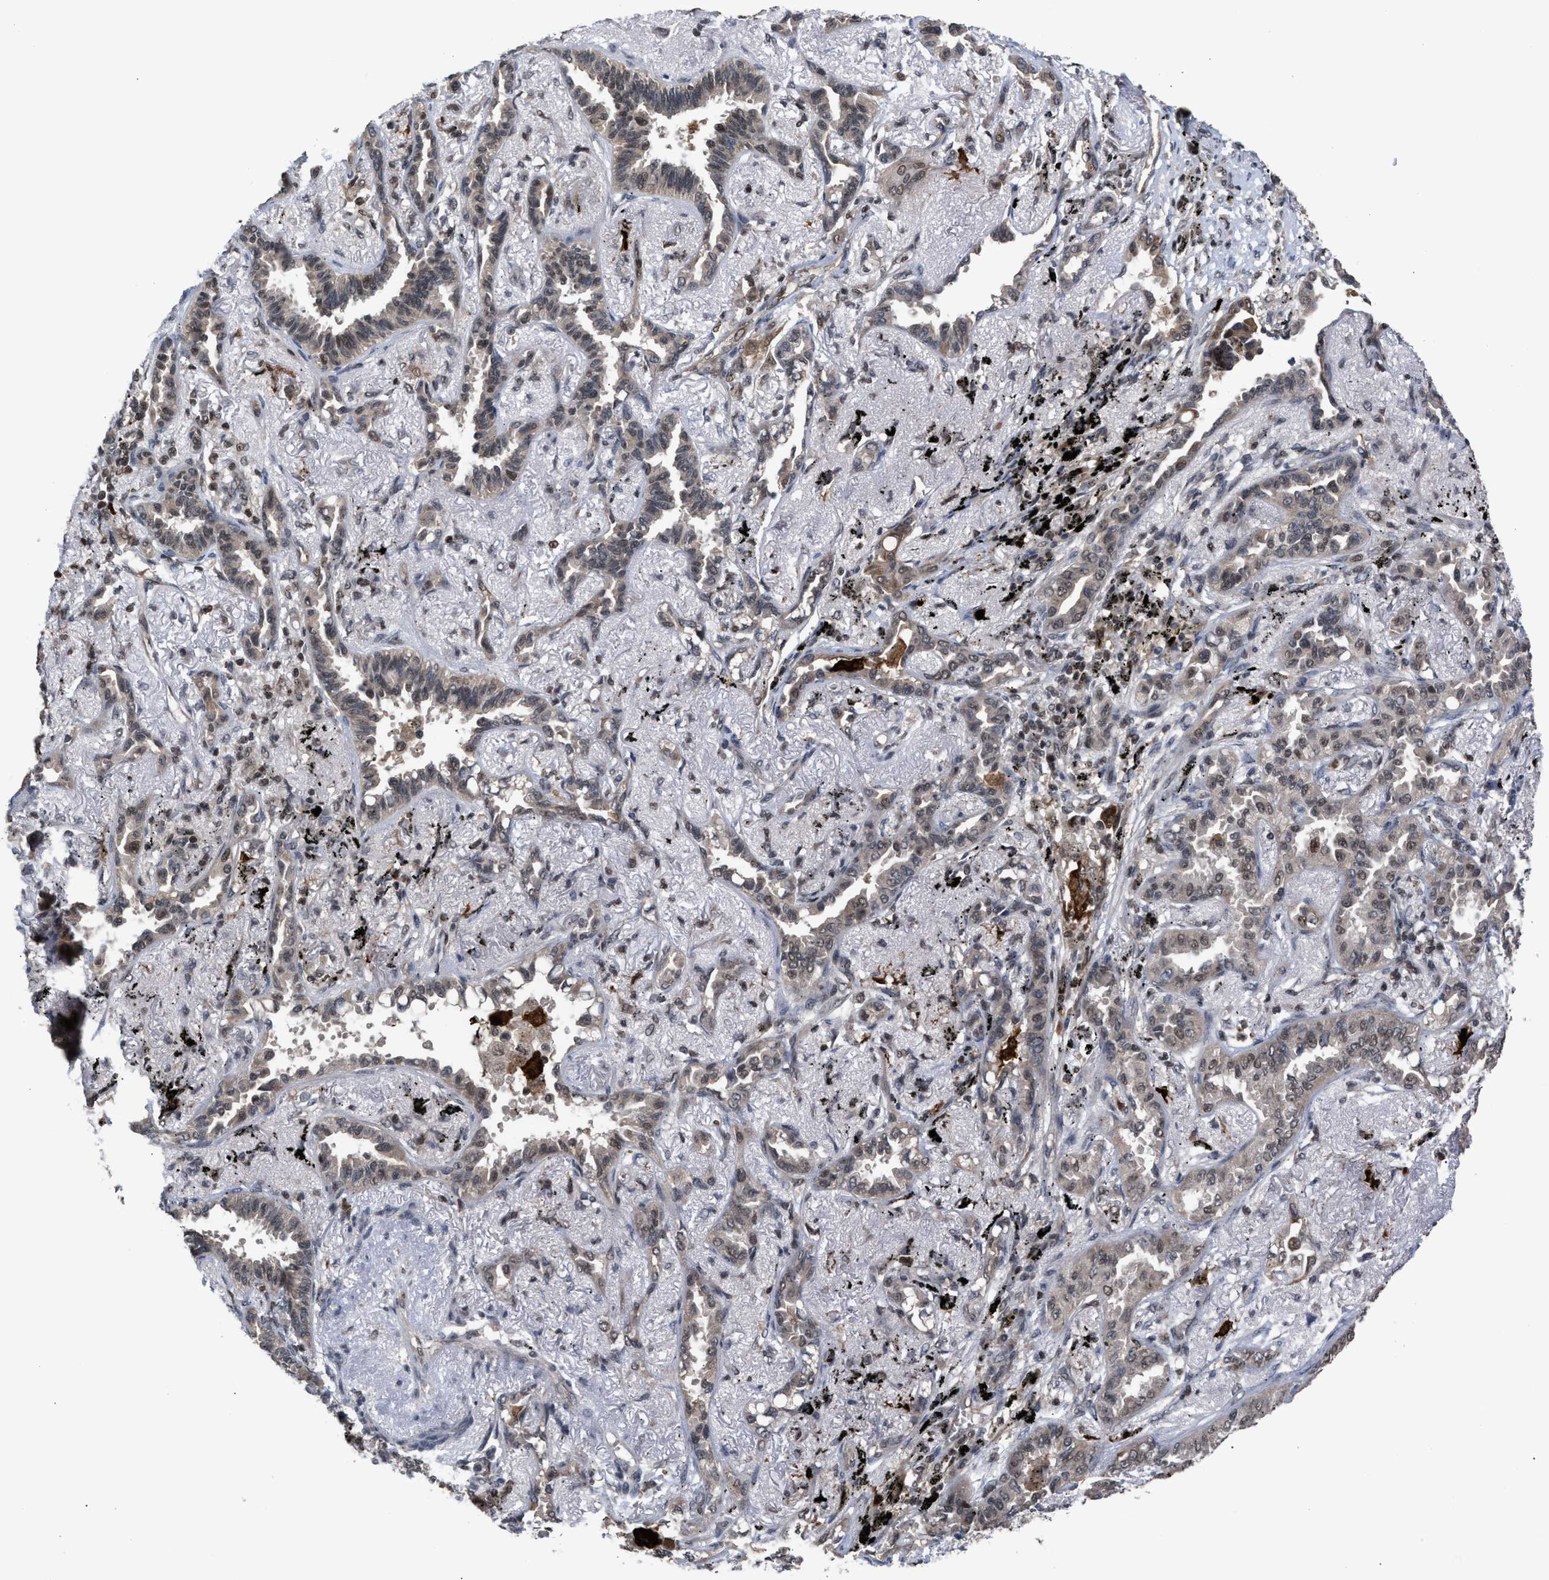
{"staining": {"intensity": "weak", "quantity": "25%-75%", "location": "cytoplasmic/membranous,nuclear"}, "tissue": "lung cancer", "cell_type": "Tumor cells", "image_type": "cancer", "snomed": [{"axis": "morphology", "description": "Adenocarcinoma, NOS"}, {"axis": "topography", "description": "Lung"}], "caption": "Protein staining of lung cancer tissue demonstrates weak cytoplasmic/membranous and nuclear positivity in approximately 25%-75% of tumor cells.", "gene": "C9orf78", "patient": {"sex": "male", "age": 59}}